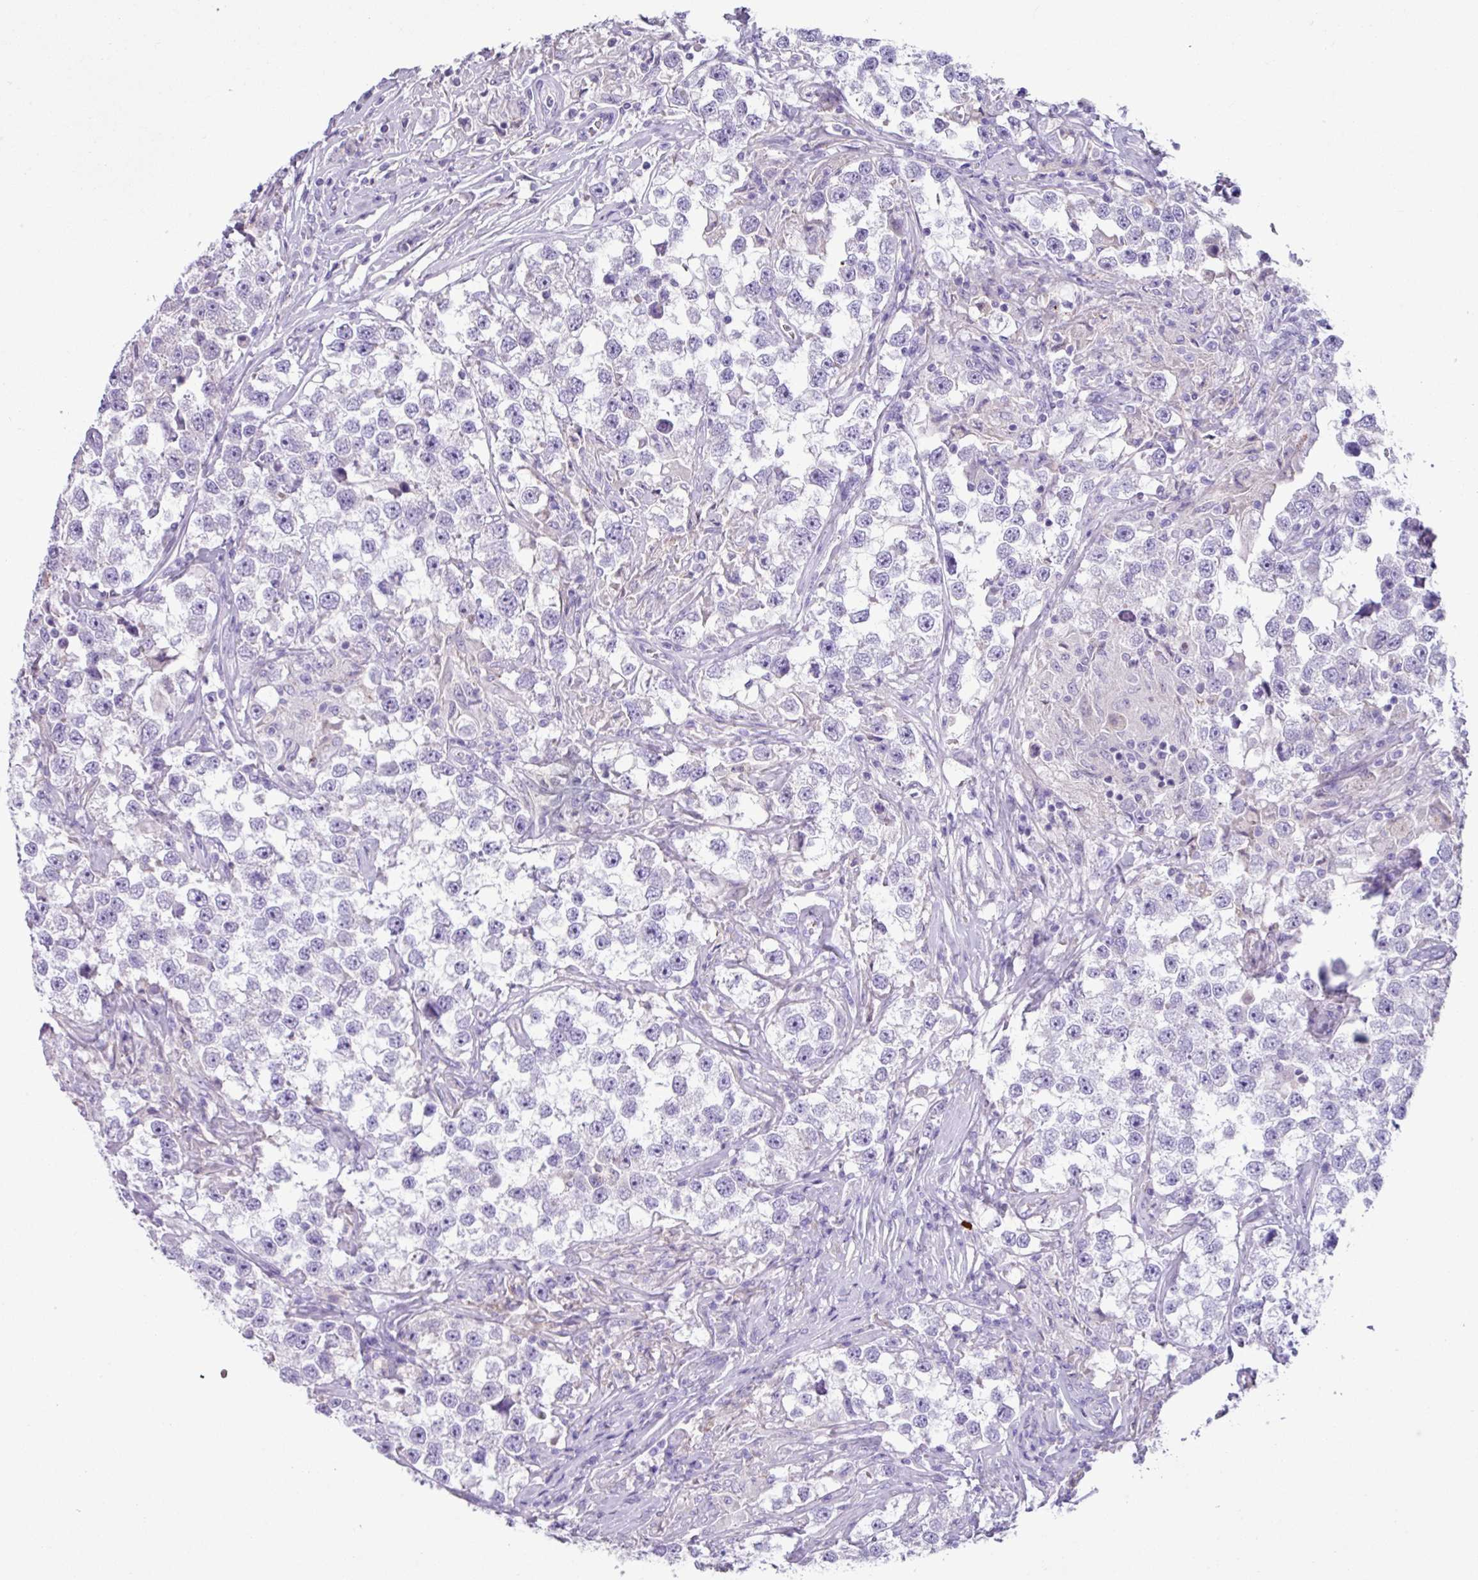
{"staining": {"intensity": "negative", "quantity": "none", "location": "none"}, "tissue": "testis cancer", "cell_type": "Tumor cells", "image_type": "cancer", "snomed": [{"axis": "morphology", "description": "Seminoma, NOS"}, {"axis": "topography", "description": "Testis"}], "caption": "There is no significant staining in tumor cells of testis cancer (seminoma).", "gene": "CYSTM1", "patient": {"sex": "male", "age": 46}}